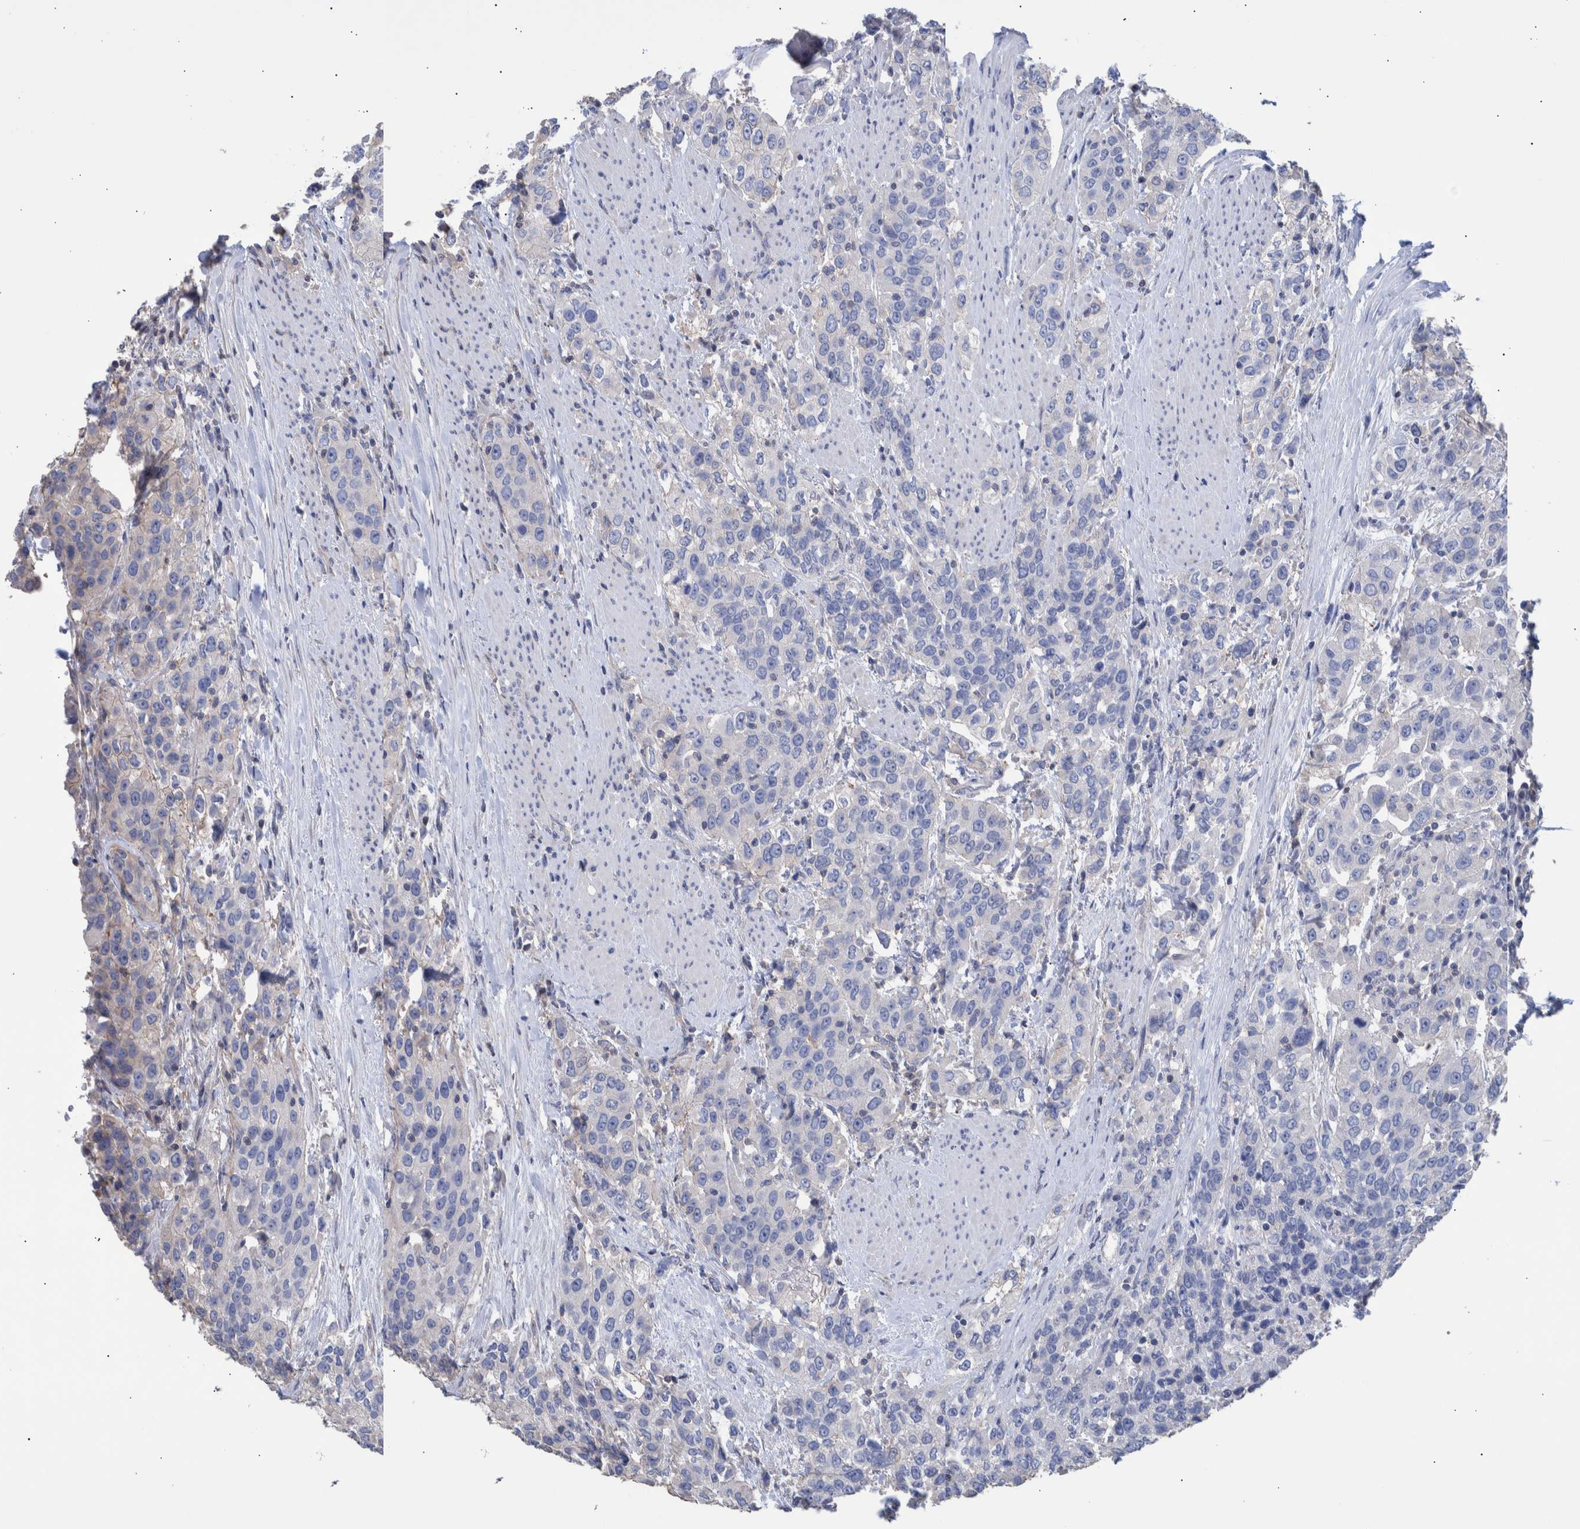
{"staining": {"intensity": "negative", "quantity": "none", "location": "none"}, "tissue": "urothelial cancer", "cell_type": "Tumor cells", "image_type": "cancer", "snomed": [{"axis": "morphology", "description": "Urothelial carcinoma, High grade"}, {"axis": "topography", "description": "Urinary bladder"}], "caption": "Urothelial cancer stained for a protein using immunohistochemistry reveals no expression tumor cells.", "gene": "PPP3CC", "patient": {"sex": "female", "age": 80}}